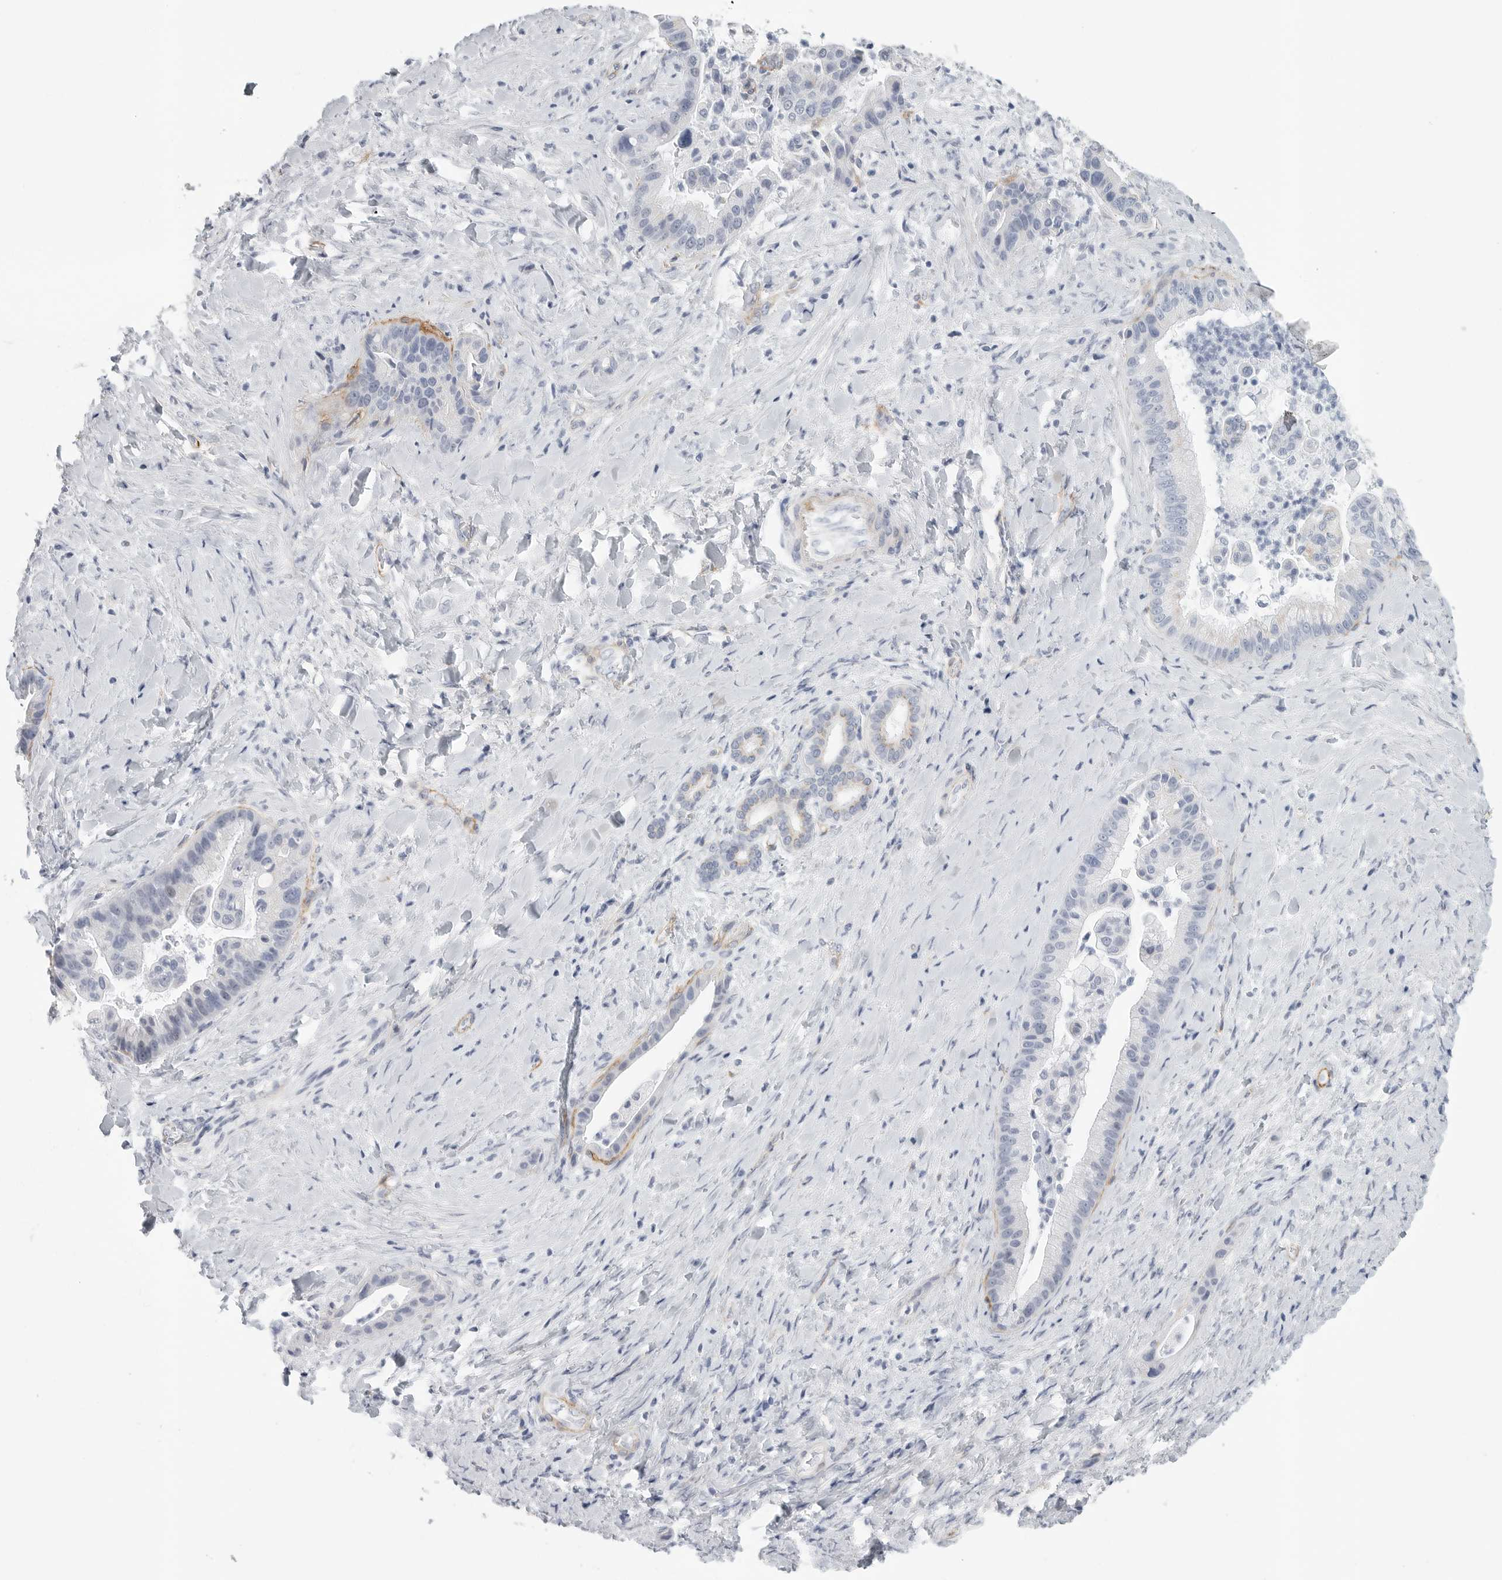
{"staining": {"intensity": "negative", "quantity": "none", "location": "none"}, "tissue": "liver cancer", "cell_type": "Tumor cells", "image_type": "cancer", "snomed": [{"axis": "morphology", "description": "Cholangiocarcinoma"}, {"axis": "topography", "description": "Liver"}], "caption": "Liver cancer was stained to show a protein in brown. There is no significant staining in tumor cells.", "gene": "TNR", "patient": {"sex": "female", "age": 54}}